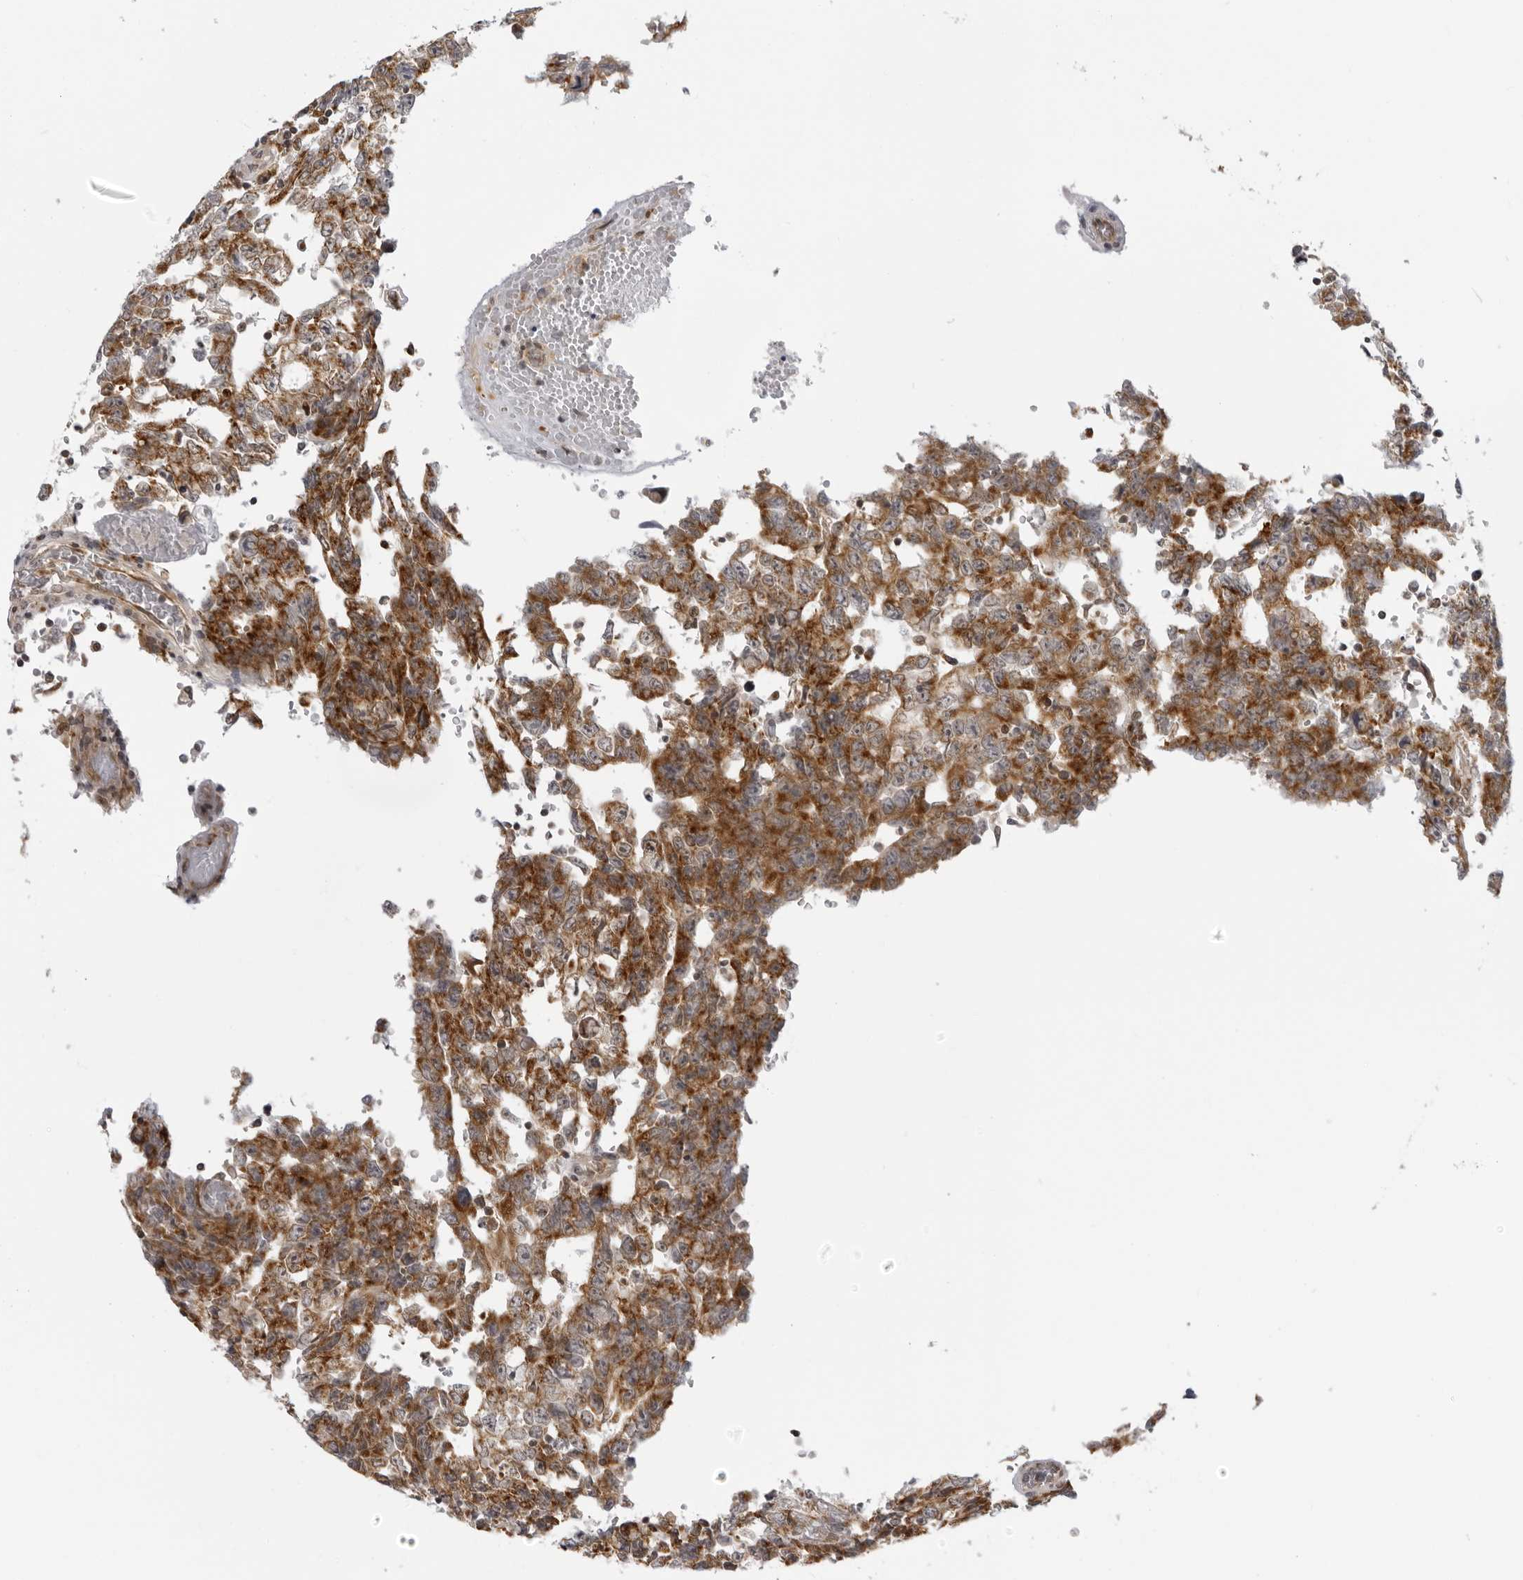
{"staining": {"intensity": "moderate", "quantity": ">75%", "location": "cytoplasmic/membranous"}, "tissue": "testis cancer", "cell_type": "Tumor cells", "image_type": "cancer", "snomed": [{"axis": "morphology", "description": "Carcinoma, Embryonal, NOS"}, {"axis": "topography", "description": "Testis"}], "caption": "Immunohistochemistry (DAB (3,3'-diaminobenzidine)) staining of human testis embryonal carcinoma demonstrates moderate cytoplasmic/membranous protein staining in approximately >75% of tumor cells. The staining is performed using DAB brown chromogen to label protein expression. The nuclei are counter-stained blue using hematoxylin.", "gene": "MRPS15", "patient": {"sex": "male", "age": 26}}